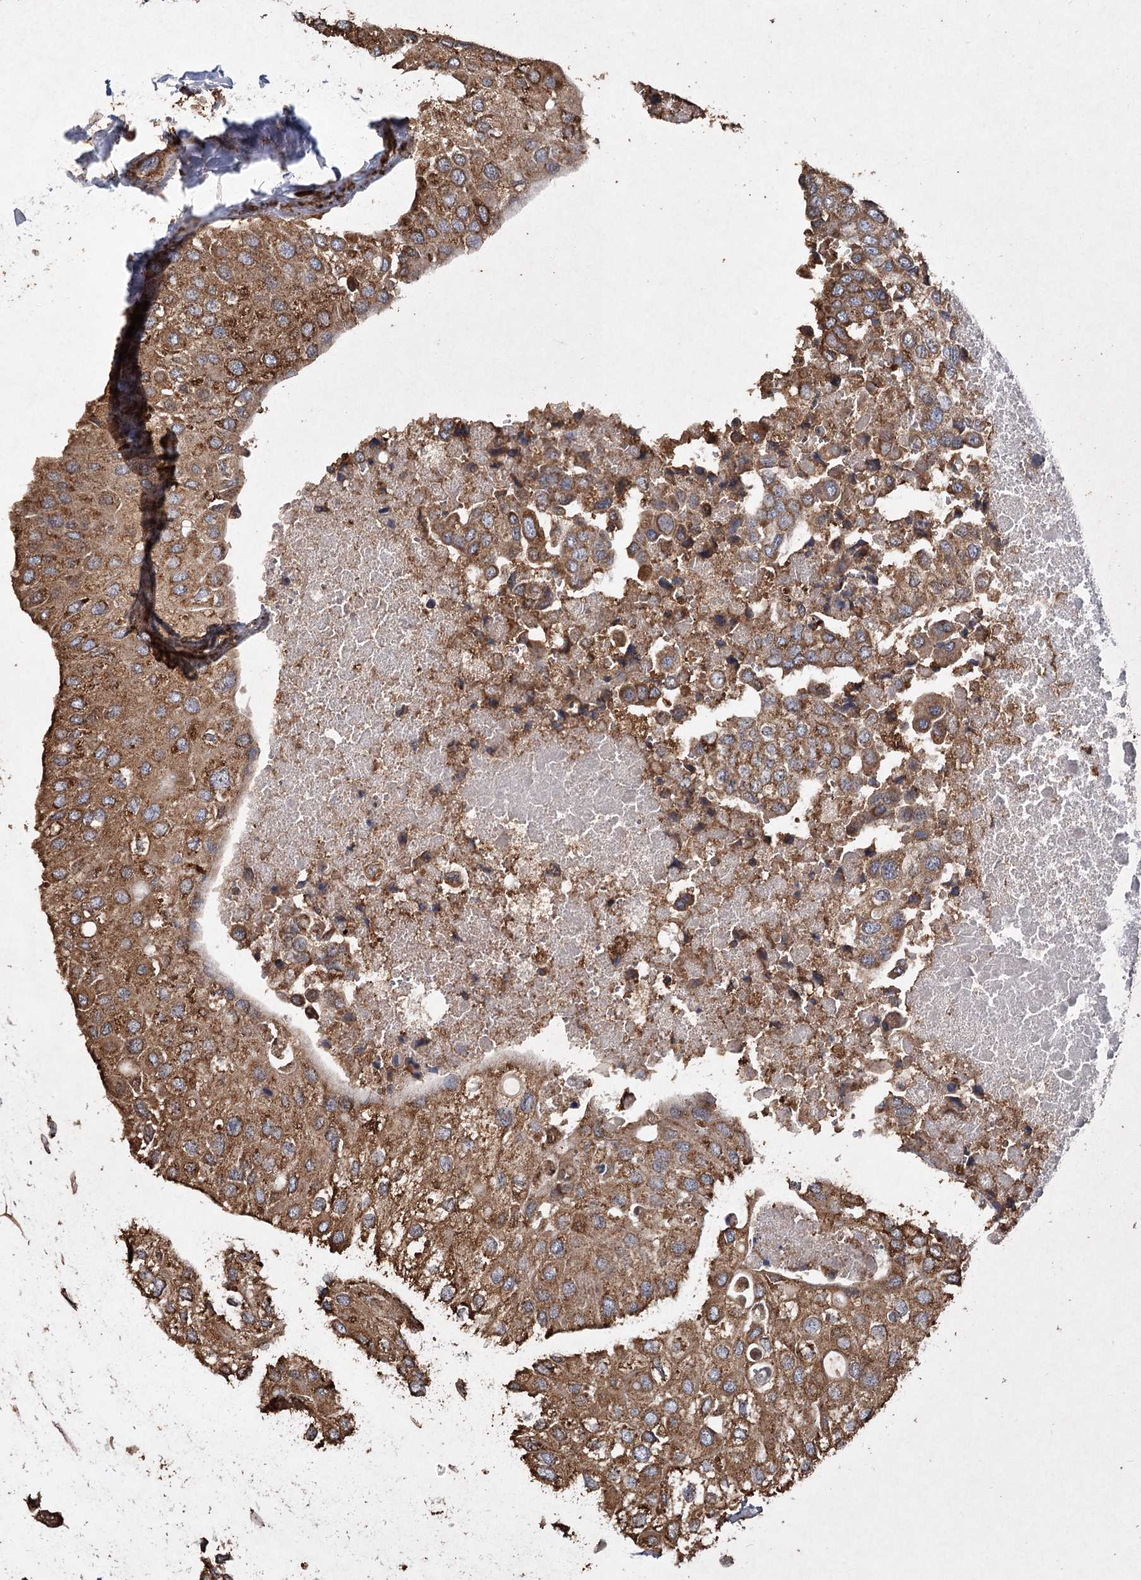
{"staining": {"intensity": "moderate", "quantity": ">75%", "location": "cytoplasmic/membranous"}, "tissue": "urothelial cancer", "cell_type": "Tumor cells", "image_type": "cancer", "snomed": [{"axis": "morphology", "description": "Urothelial carcinoma, High grade"}, {"axis": "topography", "description": "Urinary bladder"}], "caption": "A brown stain highlights moderate cytoplasmic/membranous staining of a protein in high-grade urothelial carcinoma tumor cells. (DAB IHC with brightfield microscopy, high magnification).", "gene": "PIK3C2A", "patient": {"sex": "male", "age": 64}}